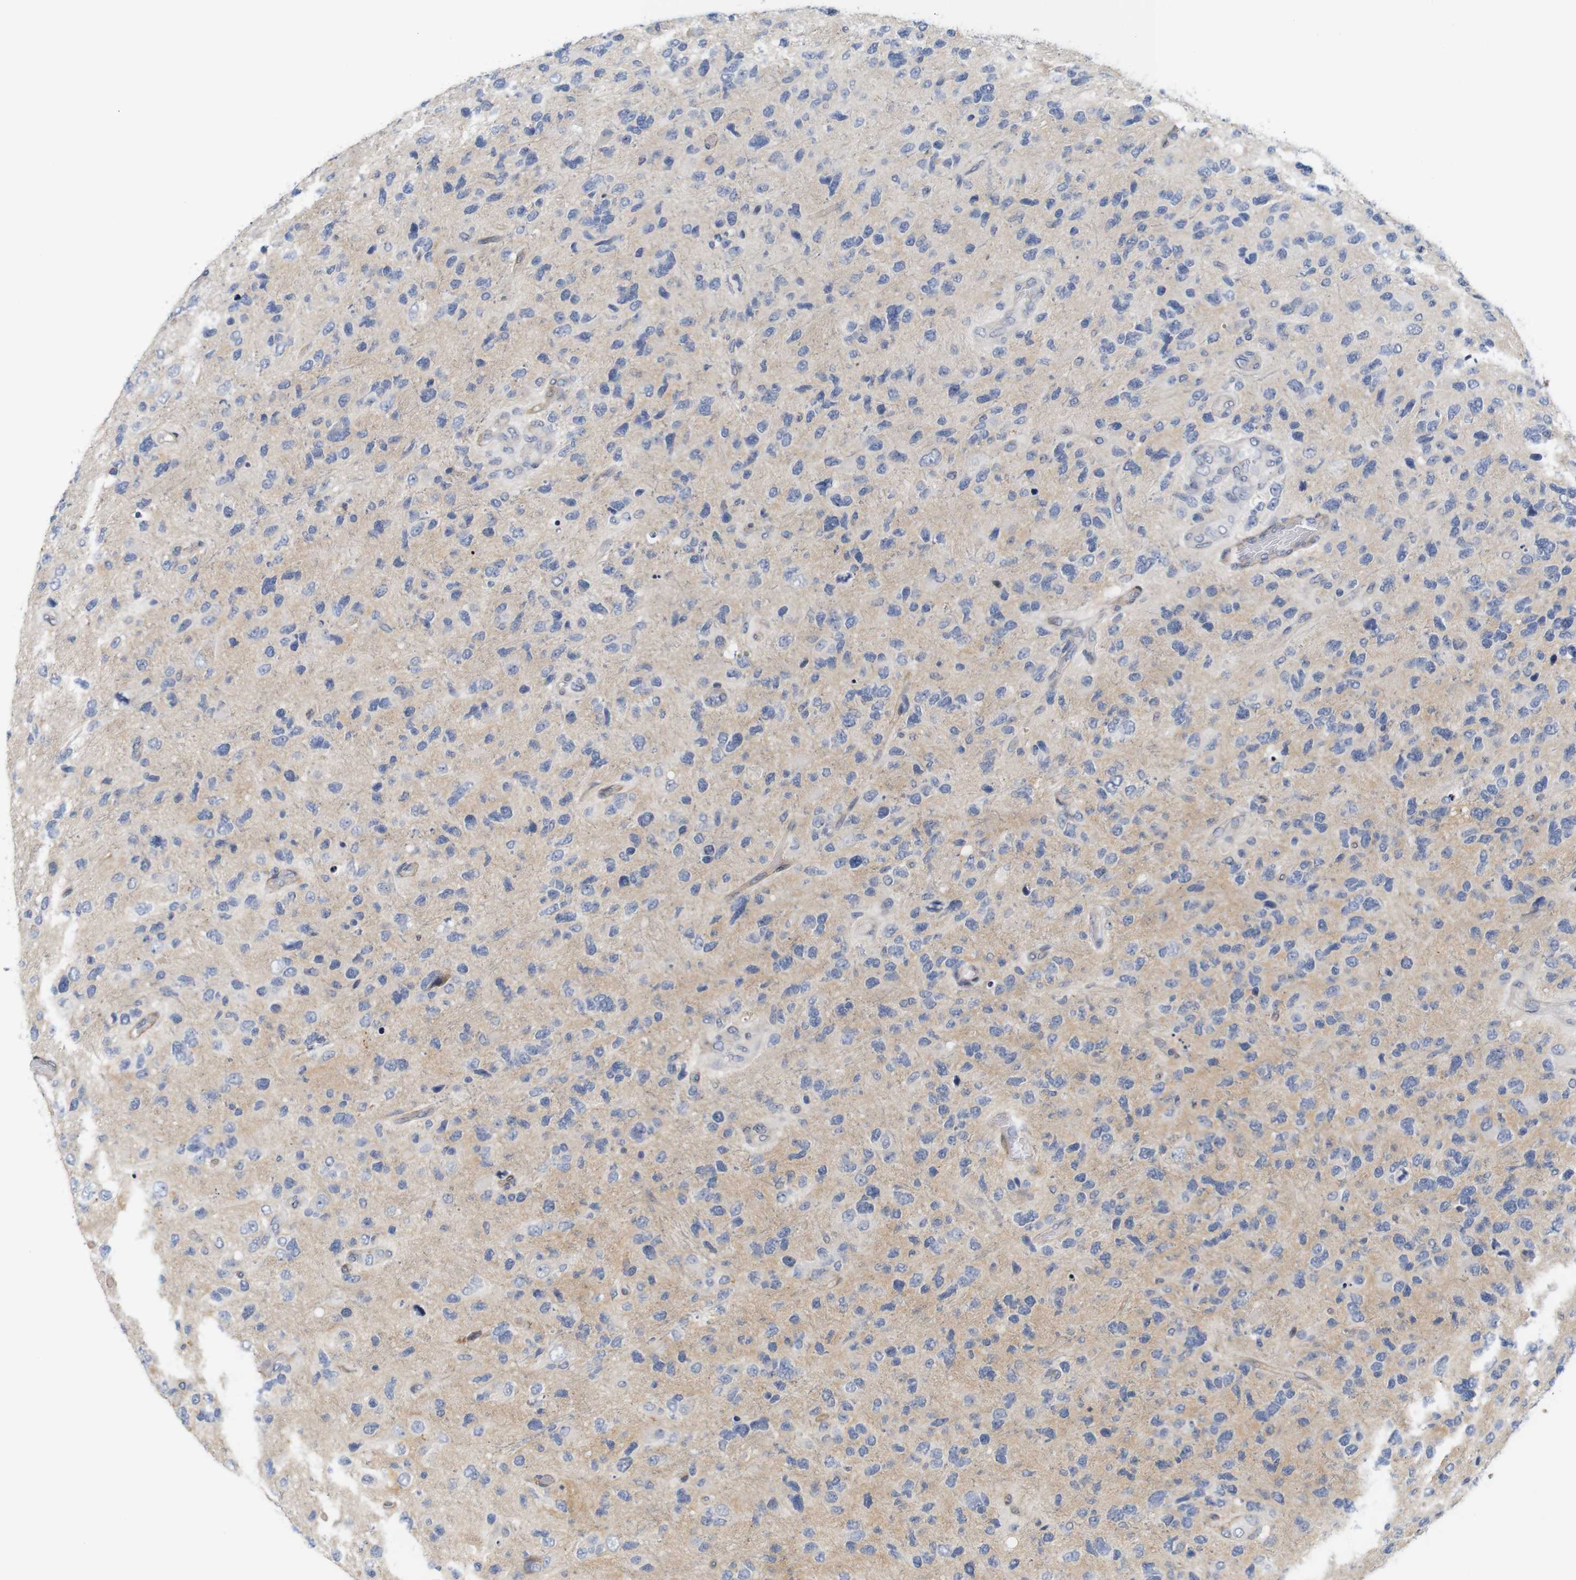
{"staining": {"intensity": "negative", "quantity": "none", "location": "none"}, "tissue": "glioma", "cell_type": "Tumor cells", "image_type": "cancer", "snomed": [{"axis": "morphology", "description": "Glioma, malignant, High grade"}, {"axis": "topography", "description": "Brain"}], "caption": "Photomicrograph shows no significant protein positivity in tumor cells of glioma. (DAB (3,3'-diaminobenzidine) immunohistochemistry with hematoxylin counter stain).", "gene": "CYB561", "patient": {"sex": "female", "age": 58}}